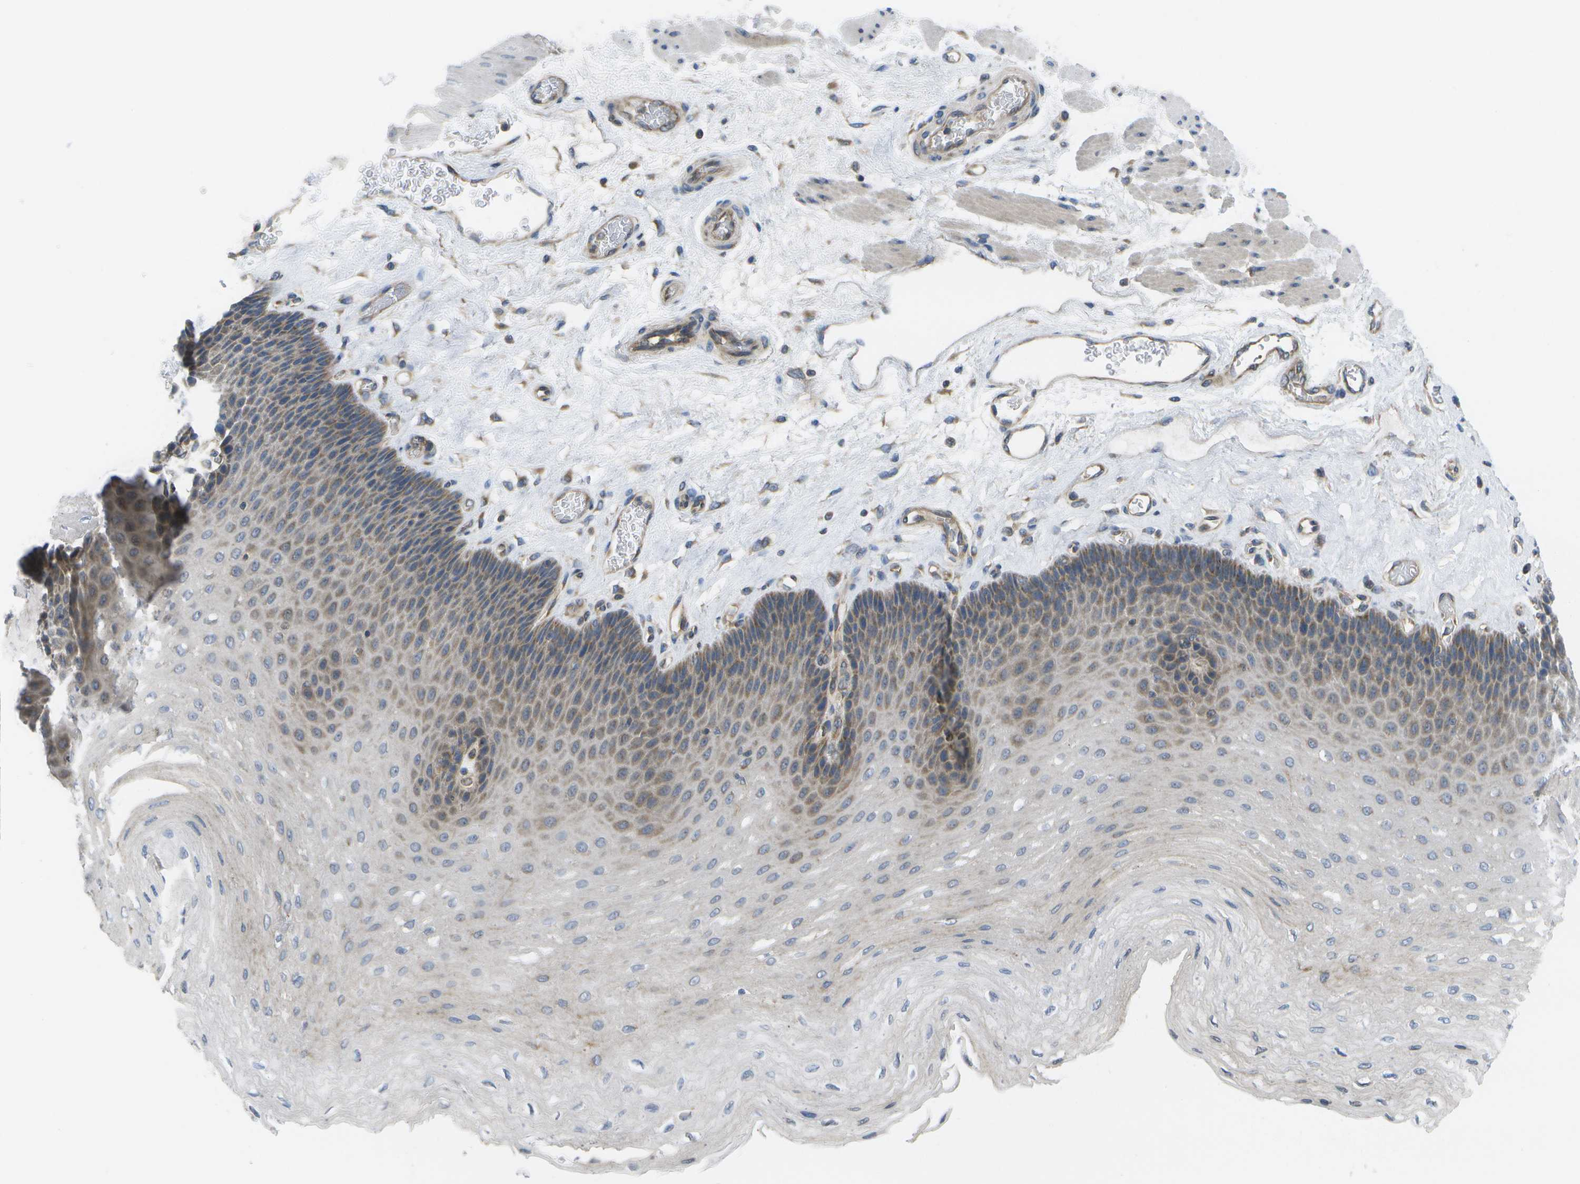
{"staining": {"intensity": "moderate", "quantity": "<25%", "location": "cytoplasmic/membranous"}, "tissue": "esophagus", "cell_type": "Squamous epithelial cells", "image_type": "normal", "snomed": [{"axis": "morphology", "description": "Normal tissue, NOS"}, {"axis": "topography", "description": "Esophagus"}], "caption": "A histopathology image showing moderate cytoplasmic/membranous positivity in about <25% of squamous epithelial cells in normal esophagus, as visualized by brown immunohistochemical staining.", "gene": "DPM3", "patient": {"sex": "female", "age": 72}}